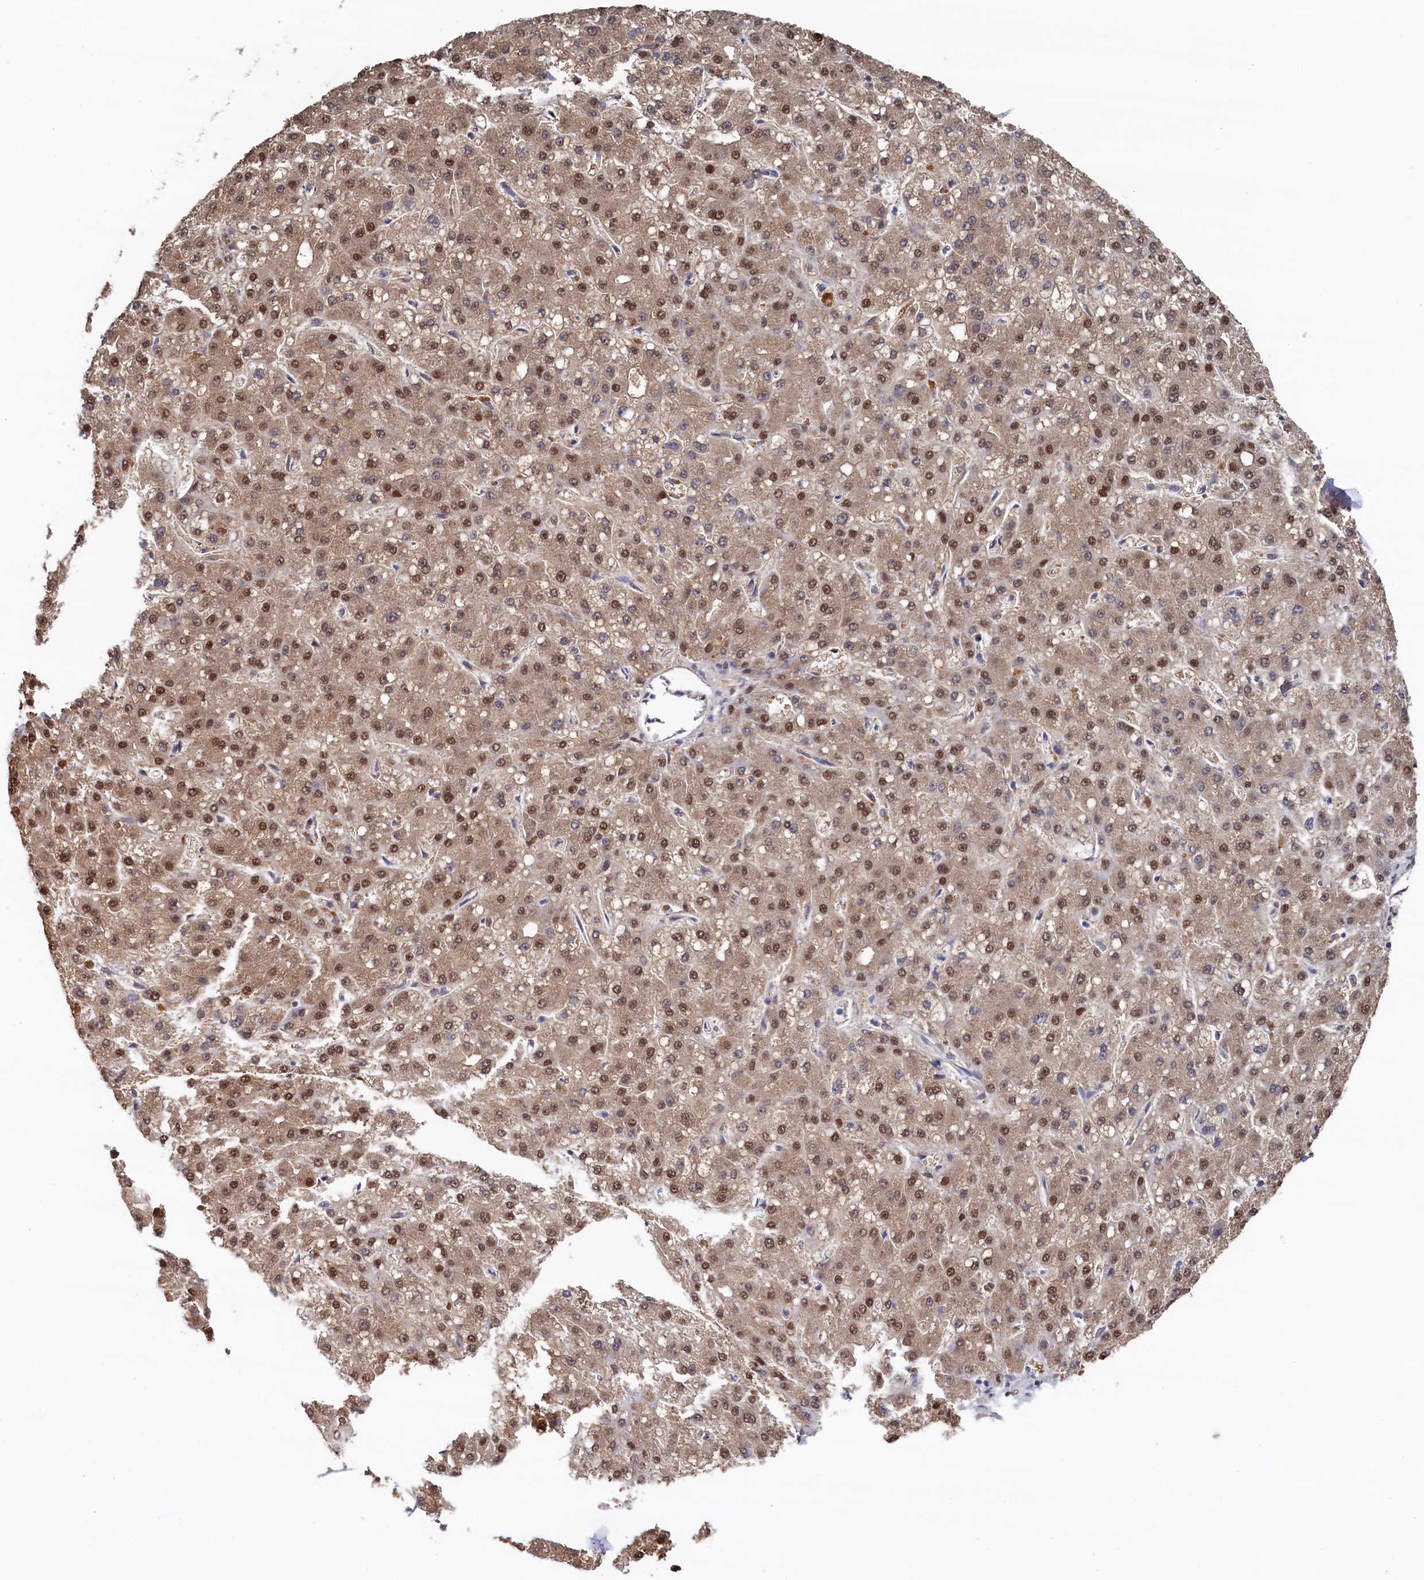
{"staining": {"intensity": "moderate", "quantity": ">75%", "location": "cytoplasmic/membranous,nuclear"}, "tissue": "liver cancer", "cell_type": "Tumor cells", "image_type": "cancer", "snomed": [{"axis": "morphology", "description": "Carcinoma, Hepatocellular, NOS"}, {"axis": "topography", "description": "Liver"}], "caption": "Human liver hepatocellular carcinoma stained with a brown dye displays moderate cytoplasmic/membranous and nuclear positive staining in approximately >75% of tumor cells.", "gene": "AHCY", "patient": {"sex": "male", "age": 67}}